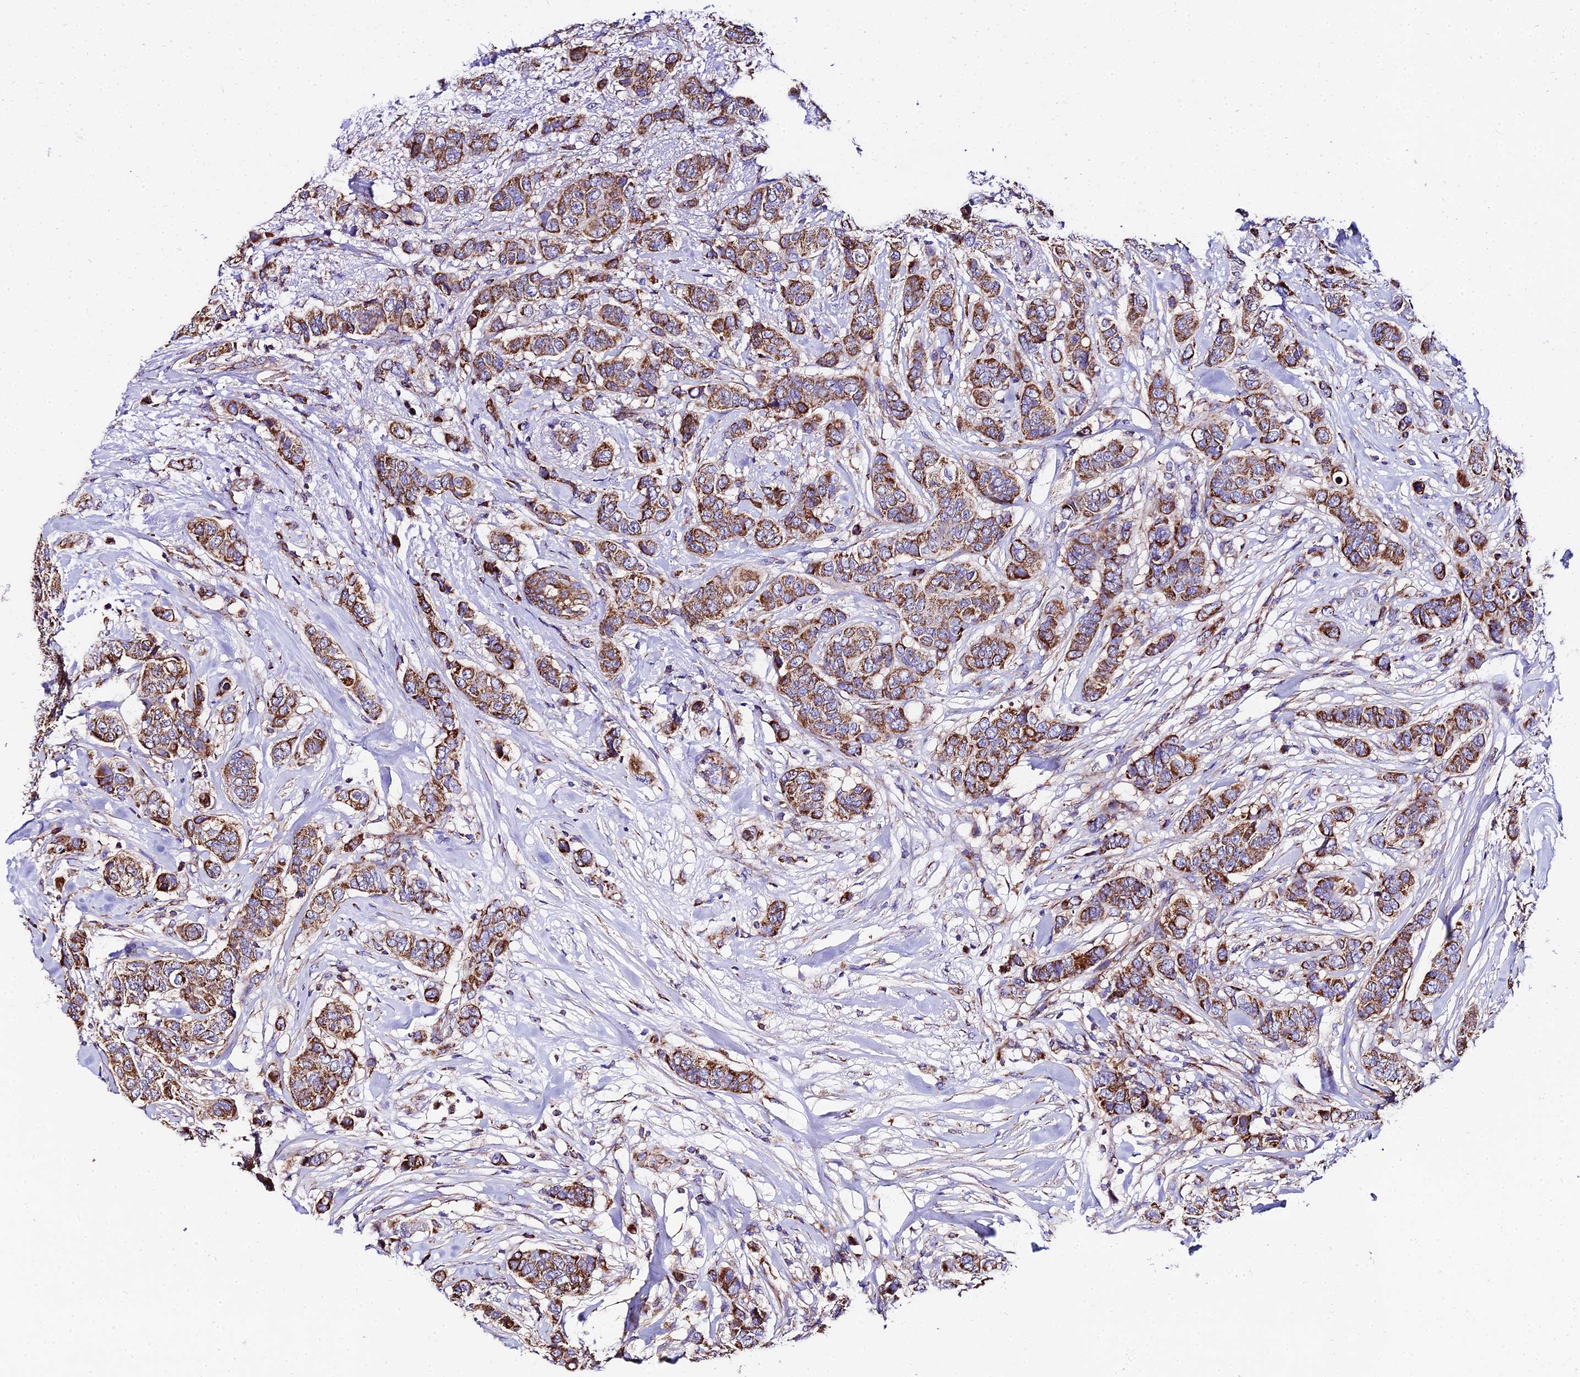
{"staining": {"intensity": "strong", "quantity": ">75%", "location": "cytoplasmic/membranous"}, "tissue": "breast cancer", "cell_type": "Tumor cells", "image_type": "cancer", "snomed": [{"axis": "morphology", "description": "Lobular carcinoma"}, {"axis": "topography", "description": "Breast"}], "caption": "Strong cytoplasmic/membranous expression is present in about >75% of tumor cells in breast cancer.", "gene": "OCIAD1", "patient": {"sex": "female", "age": 51}}